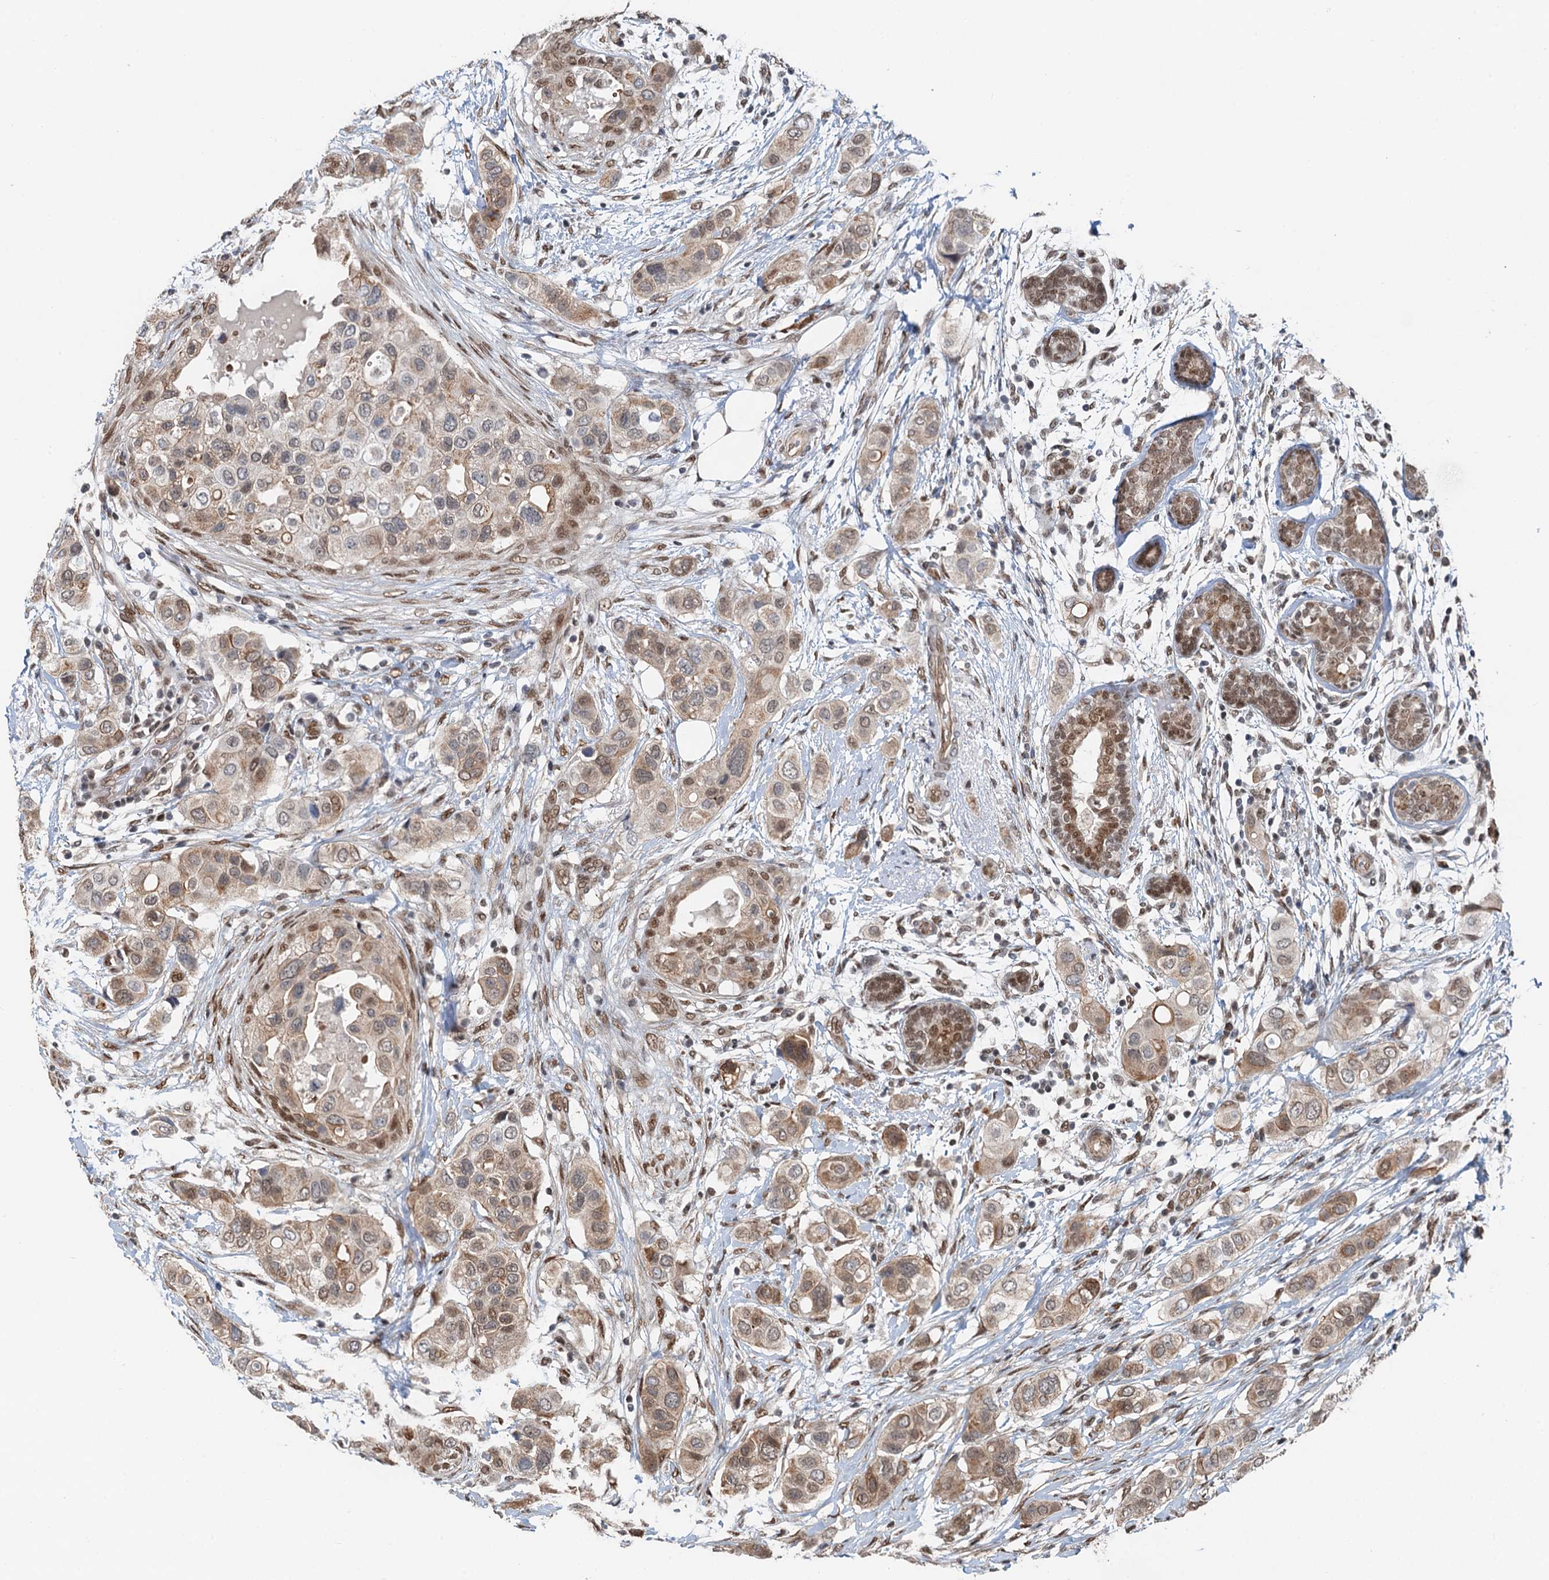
{"staining": {"intensity": "moderate", "quantity": "25%-75%", "location": "cytoplasmic/membranous,nuclear"}, "tissue": "breast cancer", "cell_type": "Tumor cells", "image_type": "cancer", "snomed": [{"axis": "morphology", "description": "Lobular carcinoma"}, {"axis": "topography", "description": "Breast"}], "caption": "Immunohistochemistry histopathology image of neoplastic tissue: lobular carcinoma (breast) stained using IHC exhibits medium levels of moderate protein expression localized specifically in the cytoplasmic/membranous and nuclear of tumor cells, appearing as a cytoplasmic/membranous and nuclear brown color.", "gene": "CFDP1", "patient": {"sex": "female", "age": 51}}